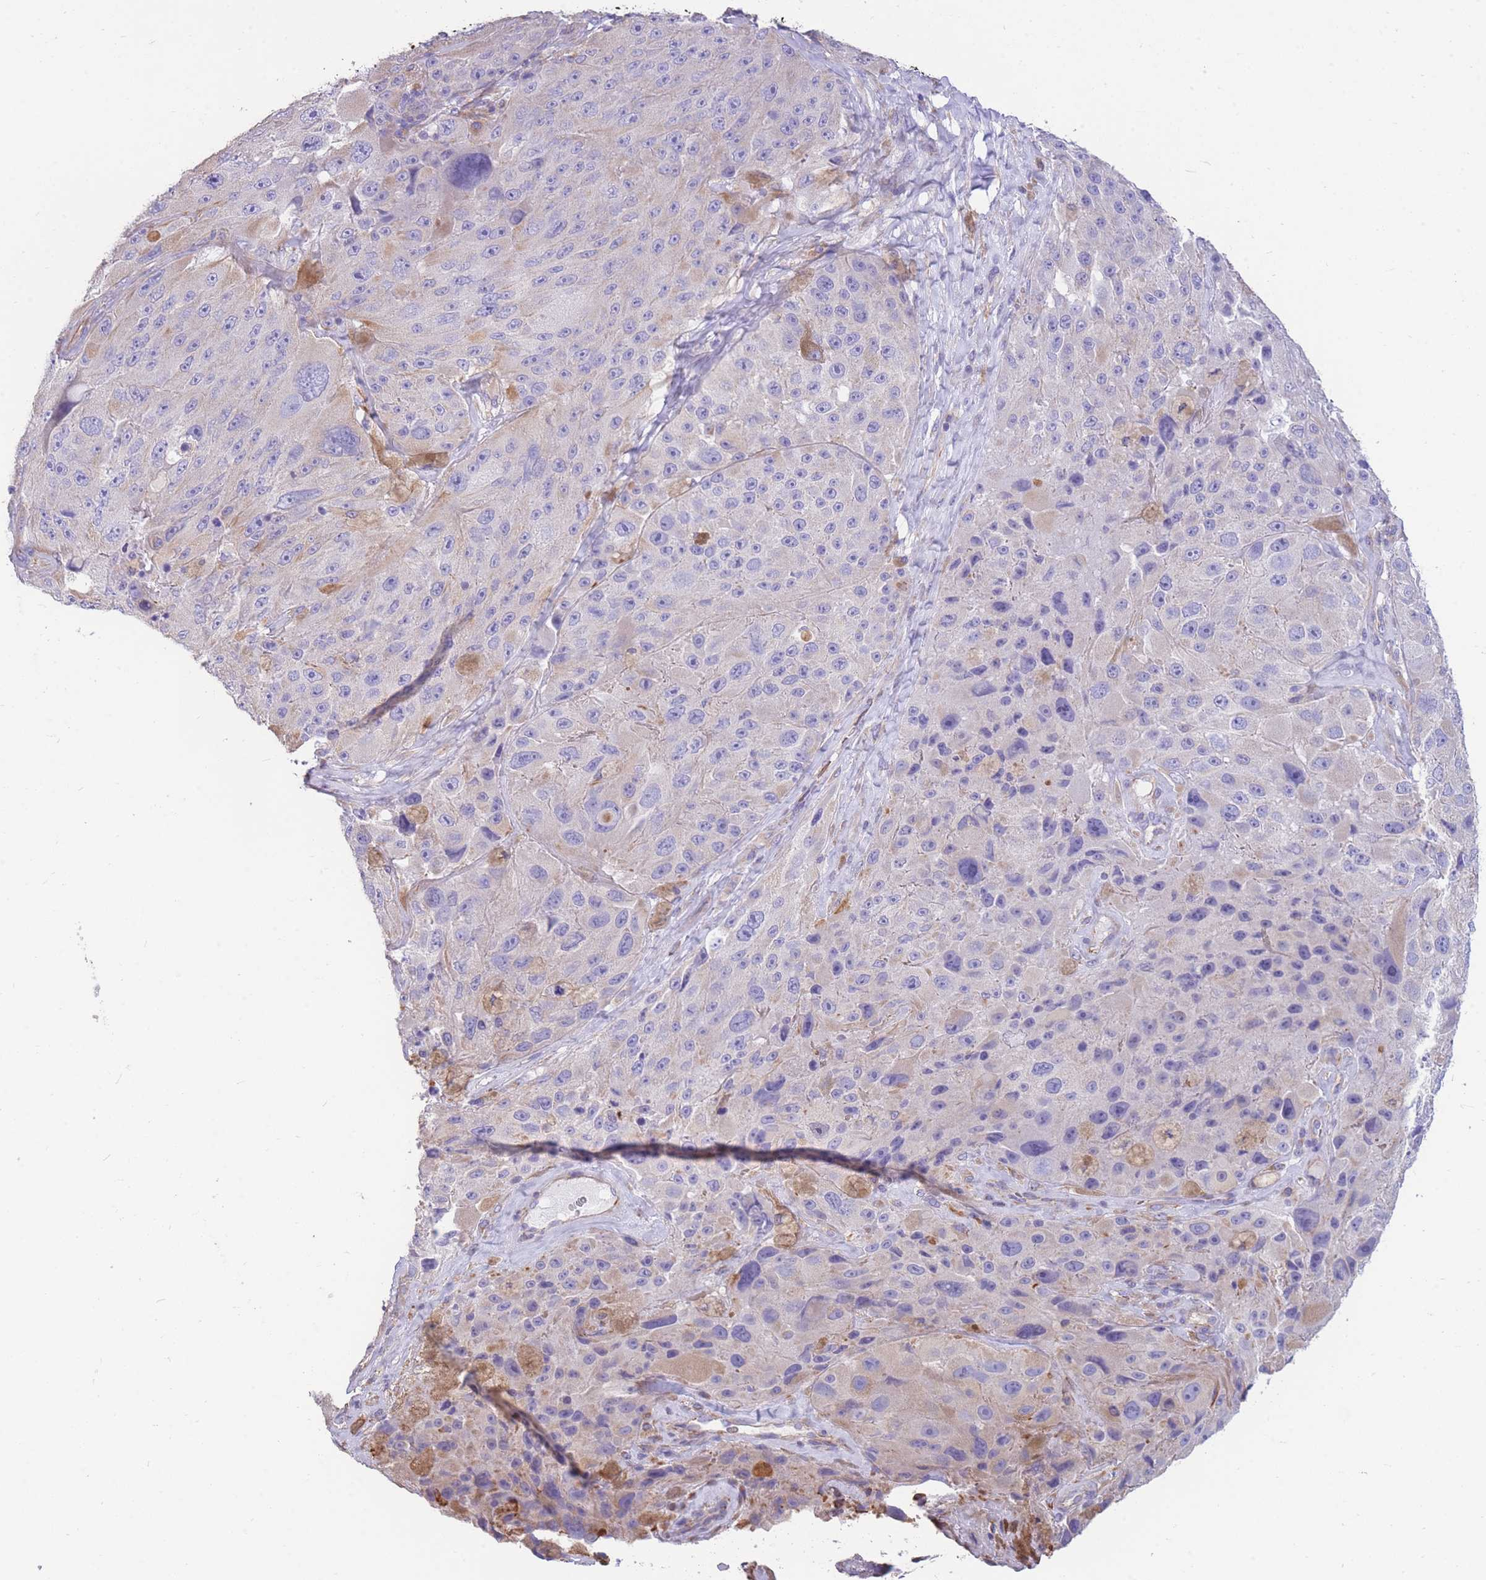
{"staining": {"intensity": "negative", "quantity": "none", "location": "none"}, "tissue": "melanoma", "cell_type": "Tumor cells", "image_type": "cancer", "snomed": [{"axis": "morphology", "description": "Malignant melanoma, Metastatic site"}, {"axis": "topography", "description": "Lymph node"}], "caption": "Immunohistochemistry of human malignant melanoma (metastatic site) reveals no expression in tumor cells.", "gene": "ANKRD53", "patient": {"sex": "male", "age": 62}}